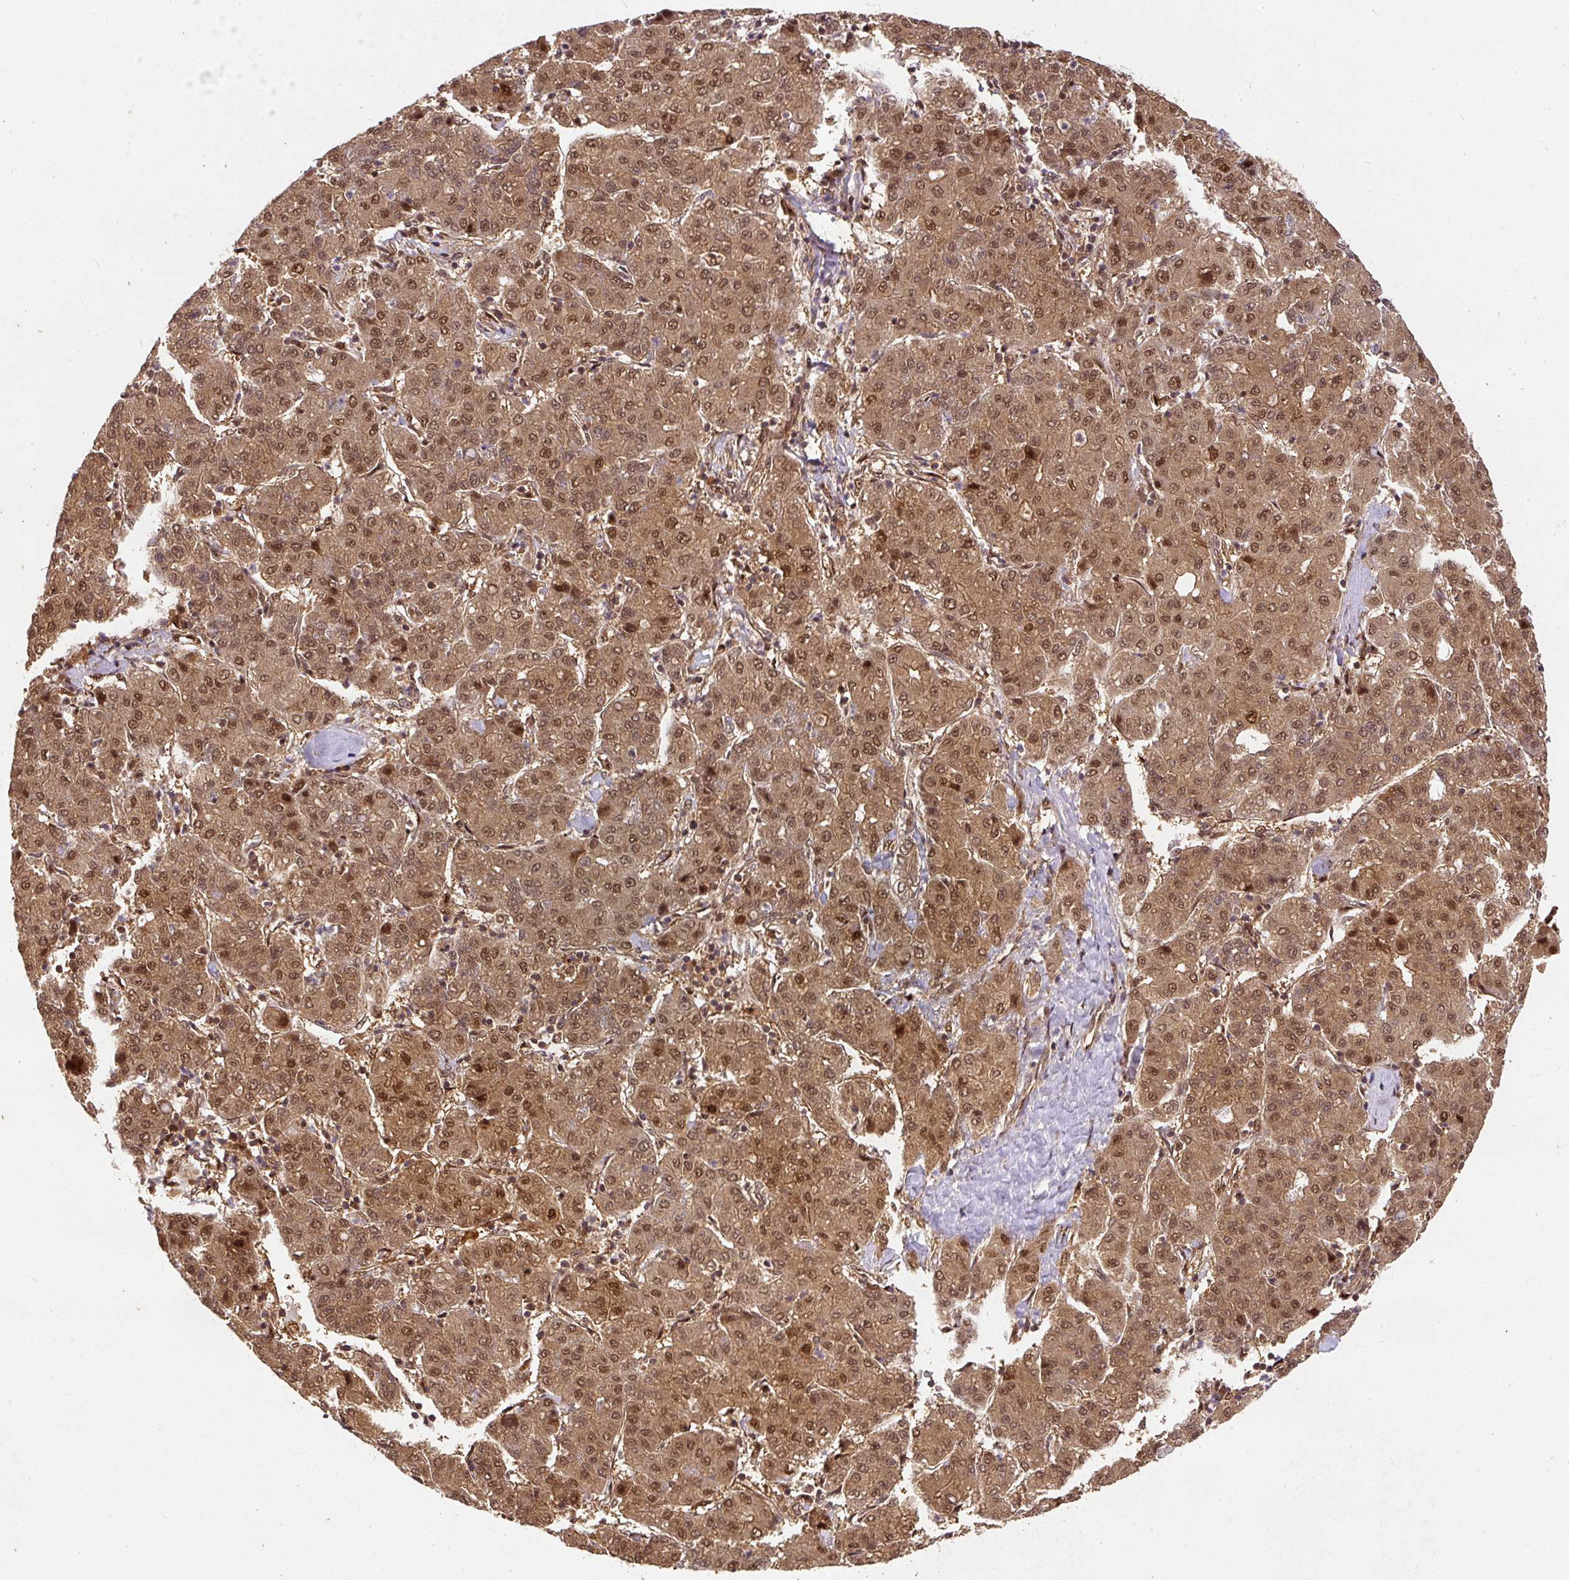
{"staining": {"intensity": "moderate", "quantity": ">75%", "location": "cytoplasmic/membranous,nuclear"}, "tissue": "liver cancer", "cell_type": "Tumor cells", "image_type": "cancer", "snomed": [{"axis": "morphology", "description": "Carcinoma, Hepatocellular, NOS"}, {"axis": "topography", "description": "Liver"}], "caption": "Brown immunohistochemical staining in human liver cancer demonstrates moderate cytoplasmic/membranous and nuclear expression in approximately >75% of tumor cells.", "gene": "PSMD1", "patient": {"sex": "male", "age": 65}}